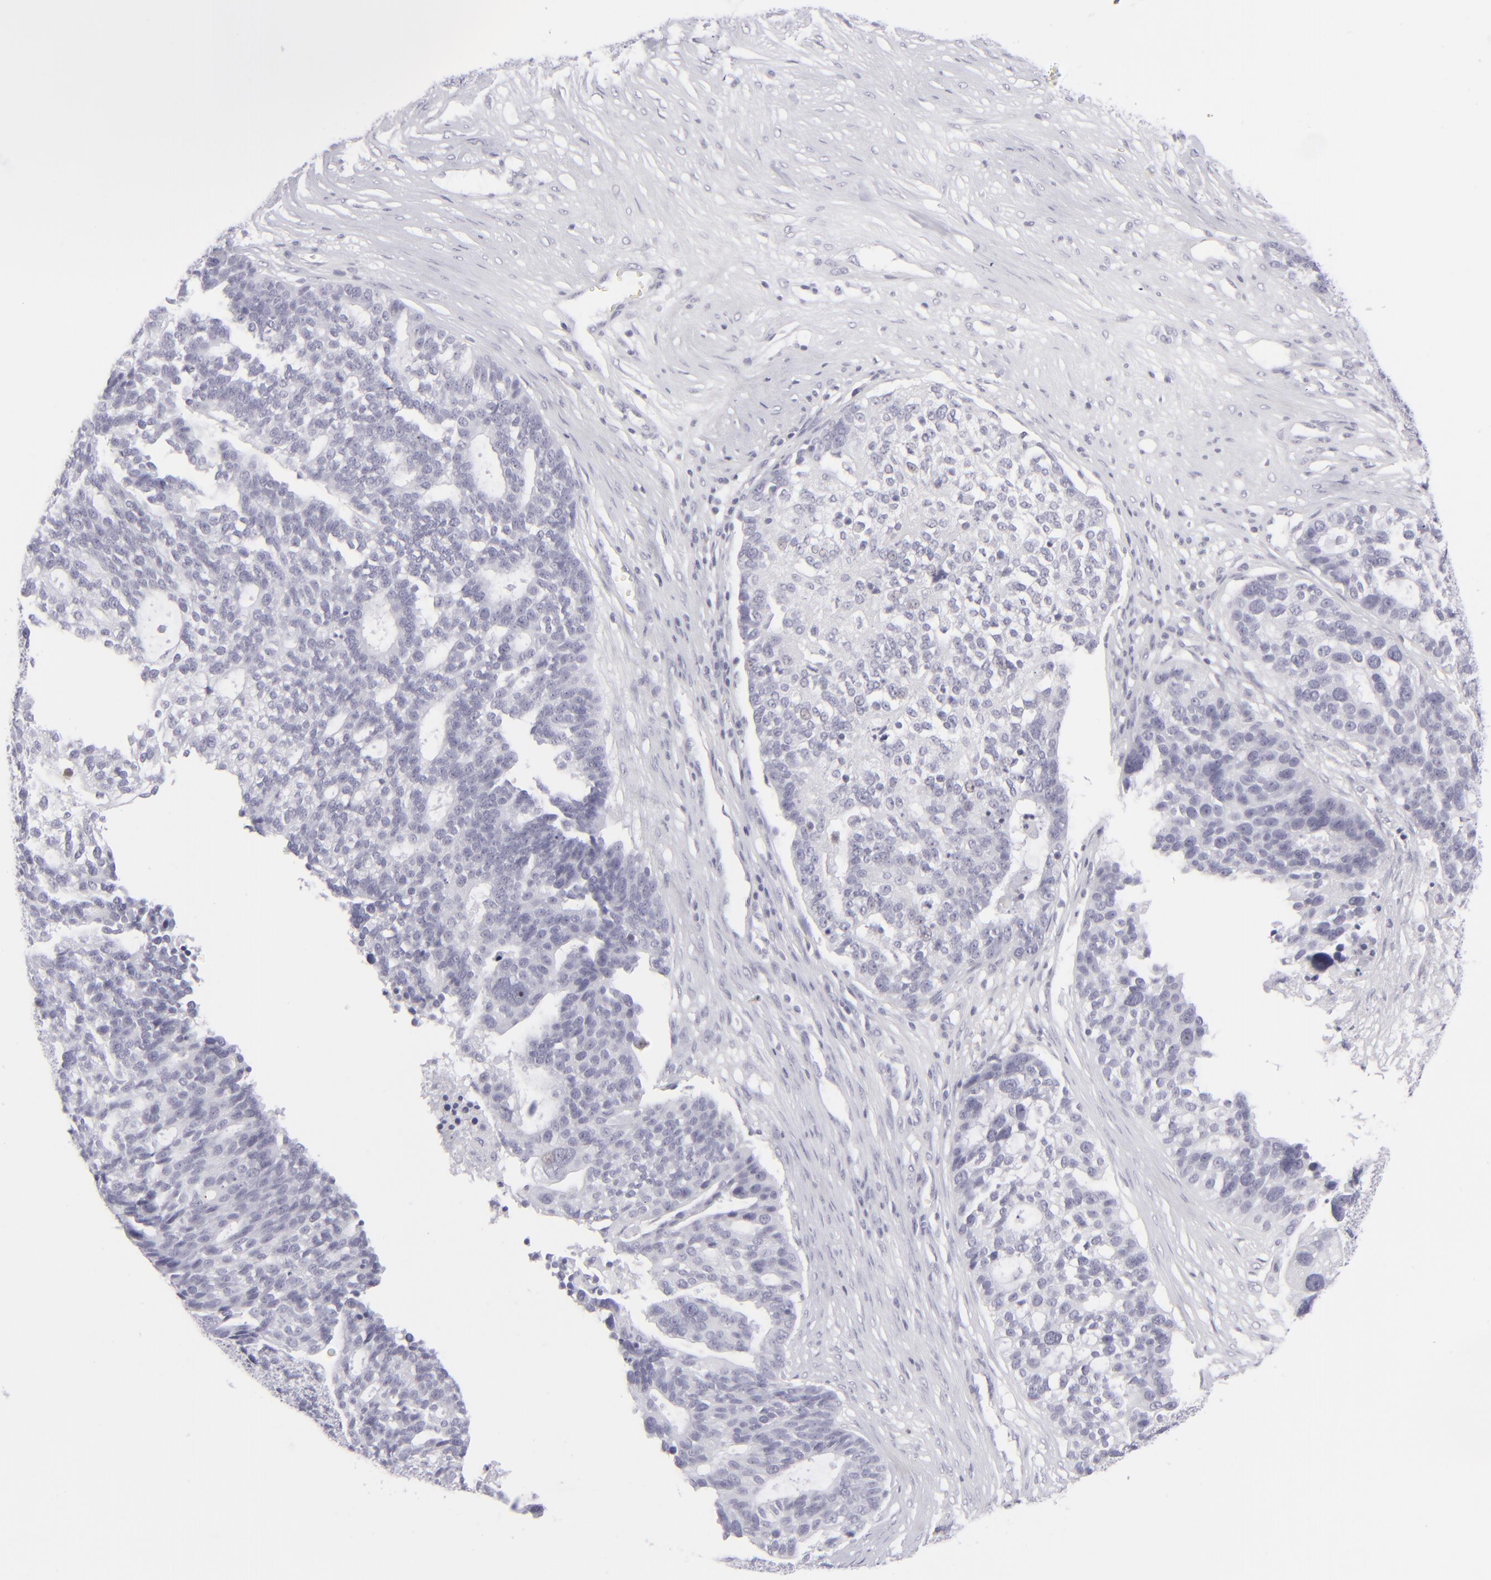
{"staining": {"intensity": "negative", "quantity": "none", "location": "none"}, "tissue": "ovarian cancer", "cell_type": "Tumor cells", "image_type": "cancer", "snomed": [{"axis": "morphology", "description": "Cystadenocarcinoma, serous, NOS"}, {"axis": "topography", "description": "Ovary"}], "caption": "Tumor cells are negative for protein expression in human ovarian cancer (serous cystadenocarcinoma). (Immunohistochemistry (ihc), brightfield microscopy, high magnification).", "gene": "CD7", "patient": {"sex": "female", "age": 59}}